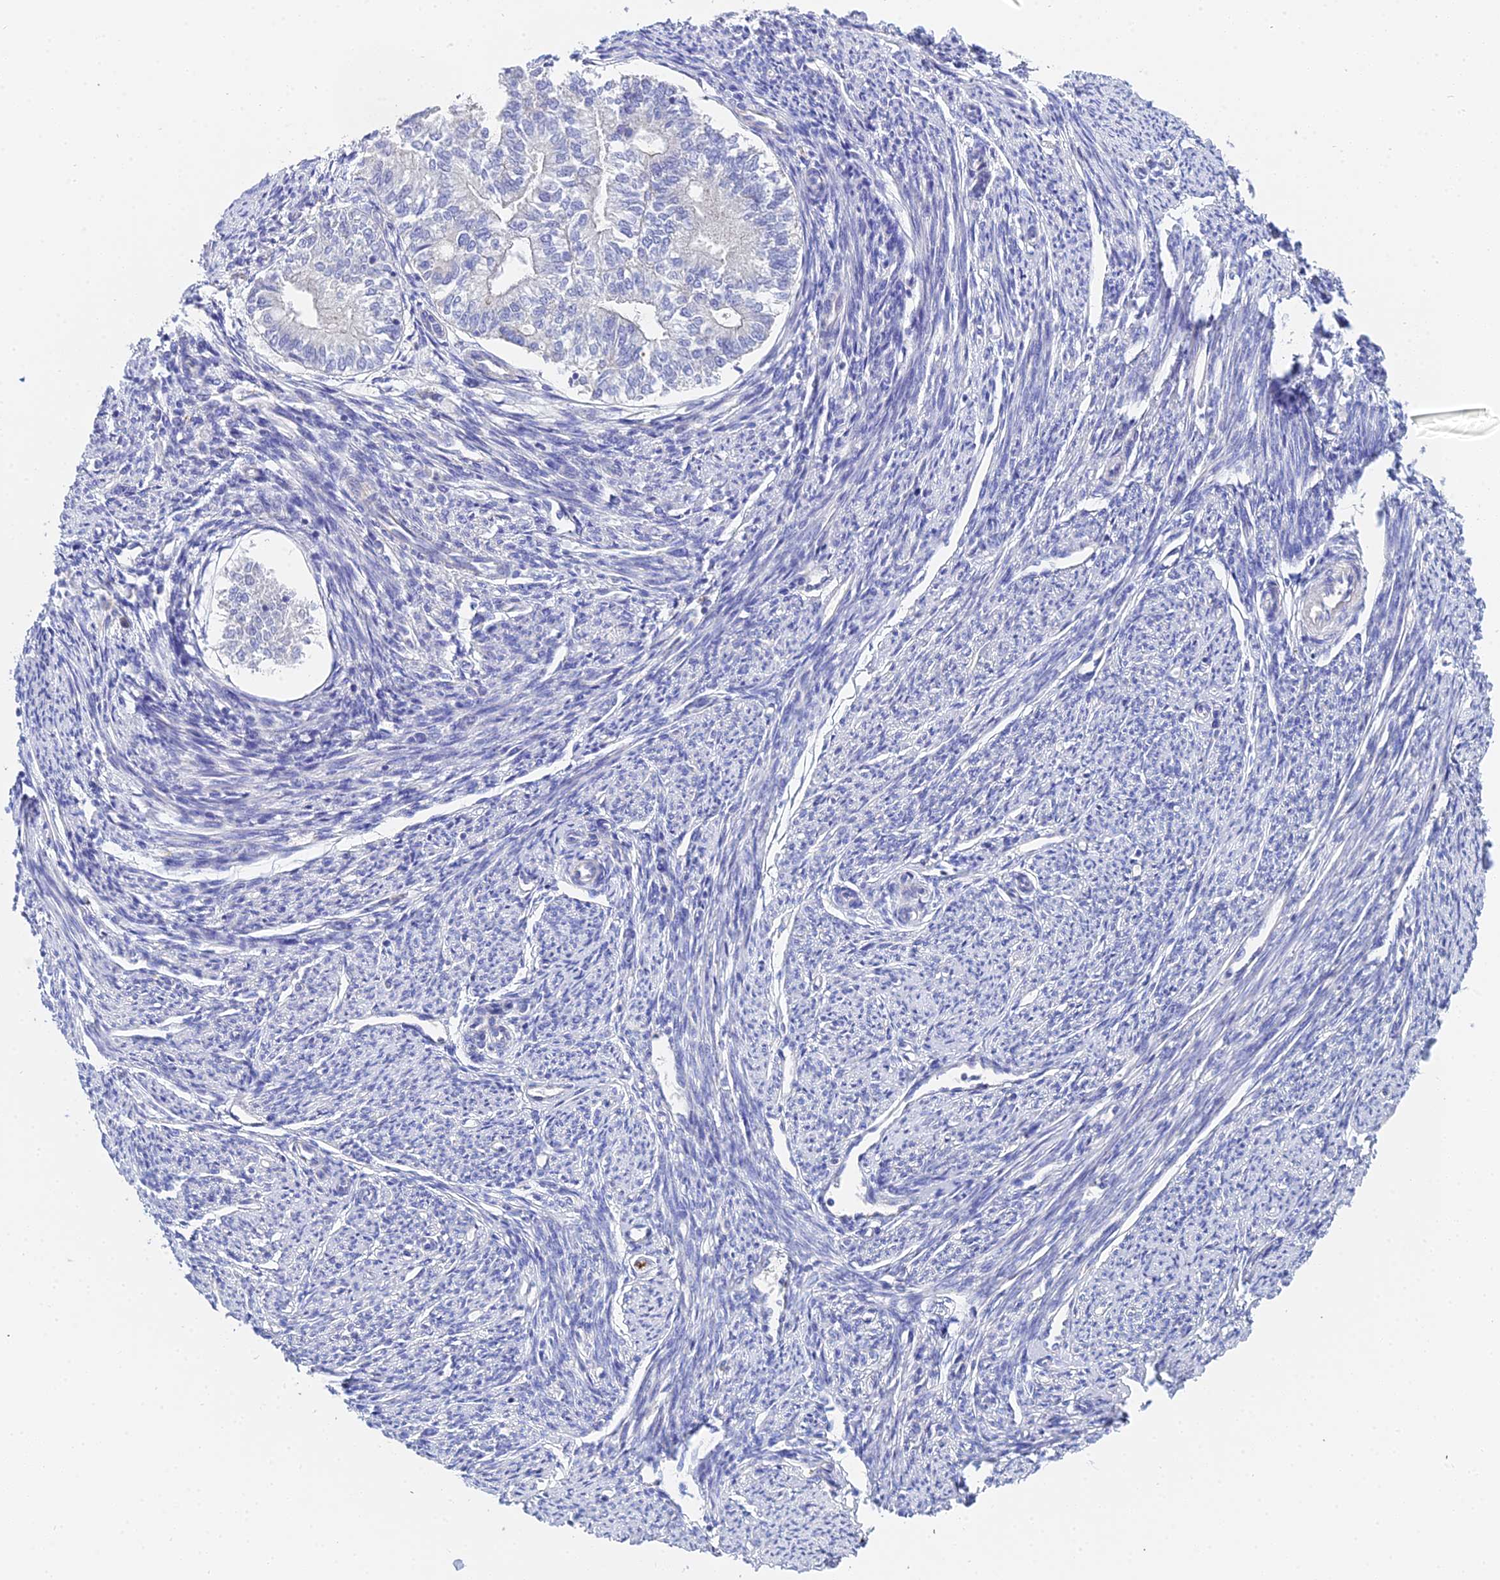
{"staining": {"intensity": "negative", "quantity": "none", "location": "none"}, "tissue": "smooth muscle", "cell_type": "Smooth muscle cells", "image_type": "normal", "snomed": [{"axis": "morphology", "description": "Normal tissue, NOS"}, {"axis": "topography", "description": "Smooth muscle"}, {"axis": "topography", "description": "Uterus"}], "caption": "Immunohistochemical staining of unremarkable human smooth muscle demonstrates no significant staining in smooth muscle cells. (DAB (3,3'-diaminobenzidine) immunohistochemistry (IHC), high magnification).", "gene": "APOBEC3H", "patient": {"sex": "female", "age": 59}}